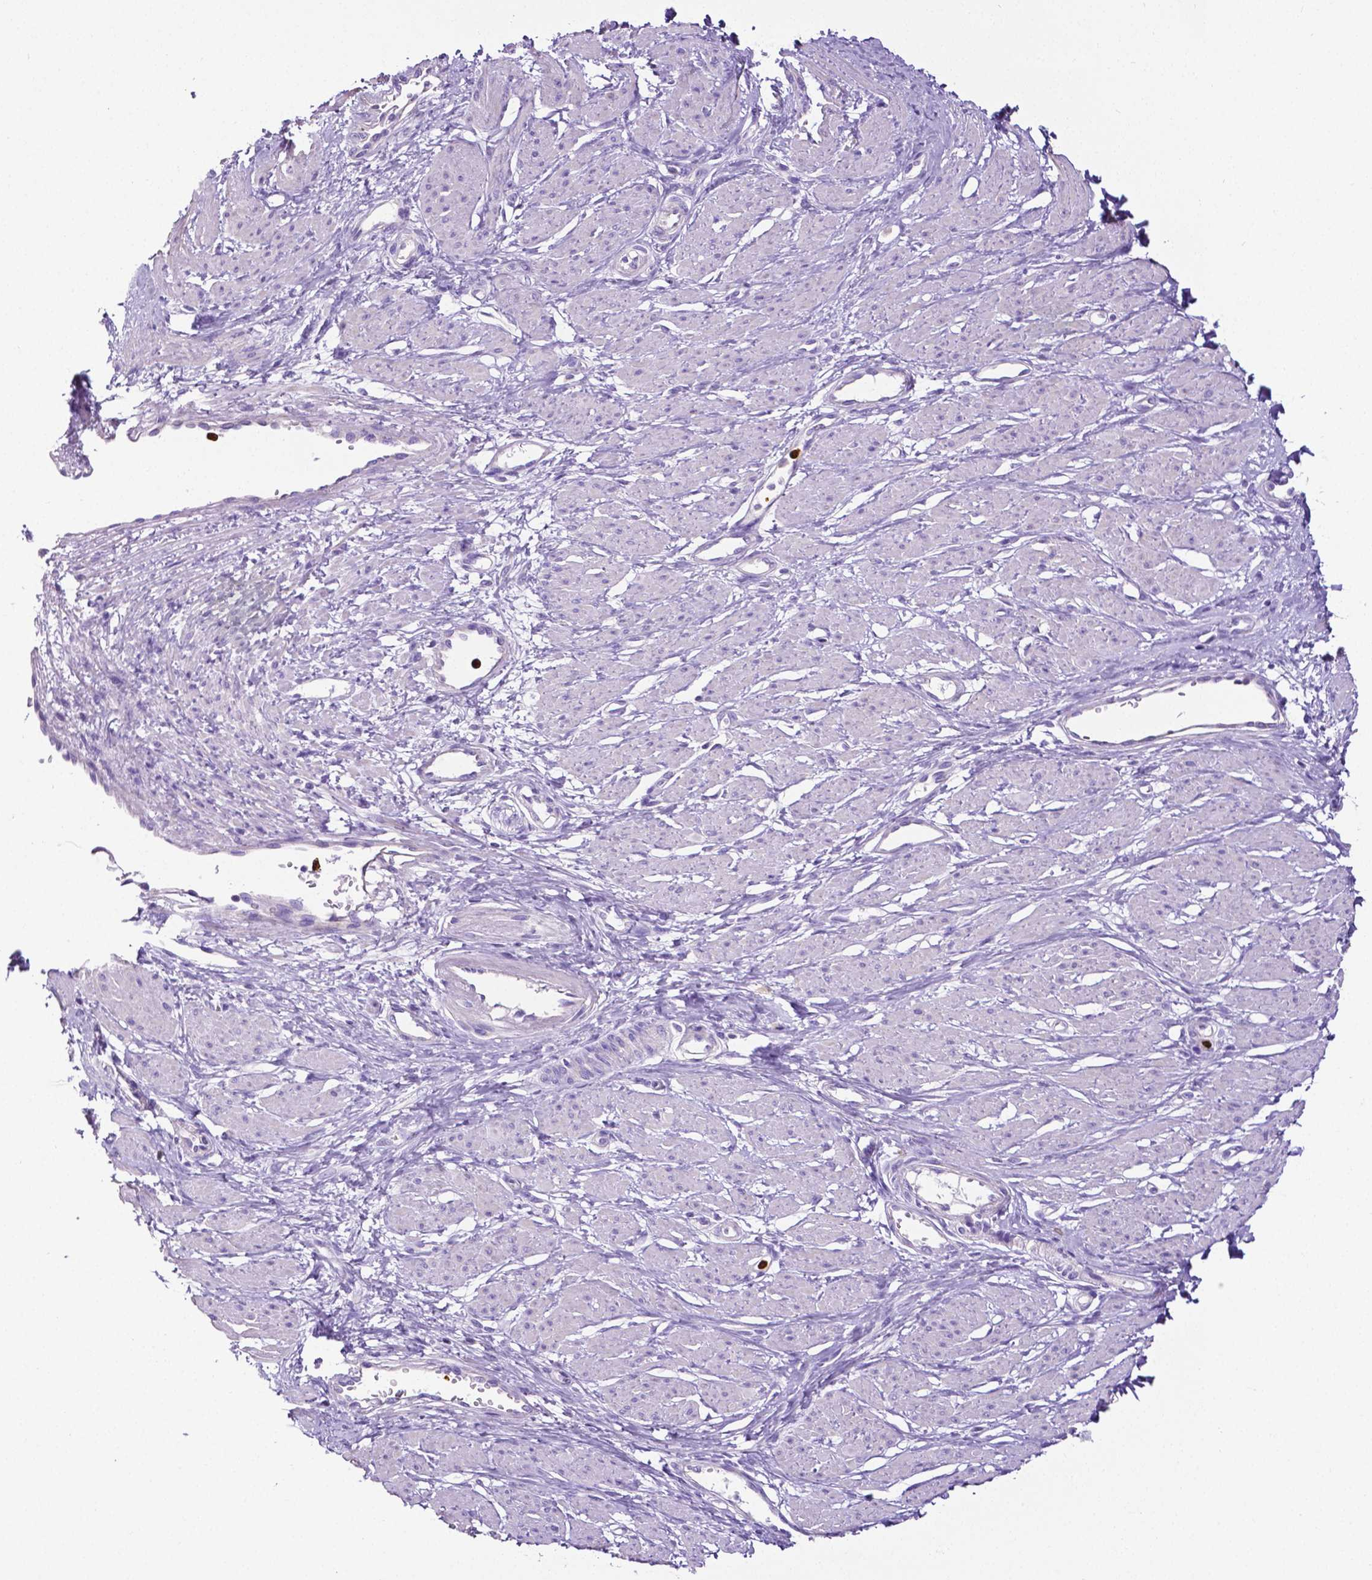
{"staining": {"intensity": "negative", "quantity": "none", "location": "none"}, "tissue": "smooth muscle", "cell_type": "Smooth muscle cells", "image_type": "normal", "snomed": [{"axis": "morphology", "description": "Normal tissue, NOS"}, {"axis": "topography", "description": "Smooth muscle"}, {"axis": "topography", "description": "Uterus"}], "caption": "DAB (3,3'-diaminobenzidine) immunohistochemical staining of benign smooth muscle demonstrates no significant expression in smooth muscle cells. (DAB (3,3'-diaminobenzidine) immunohistochemistry visualized using brightfield microscopy, high magnification).", "gene": "MMP9", "patient": {"sex": "female", "age": 39}}